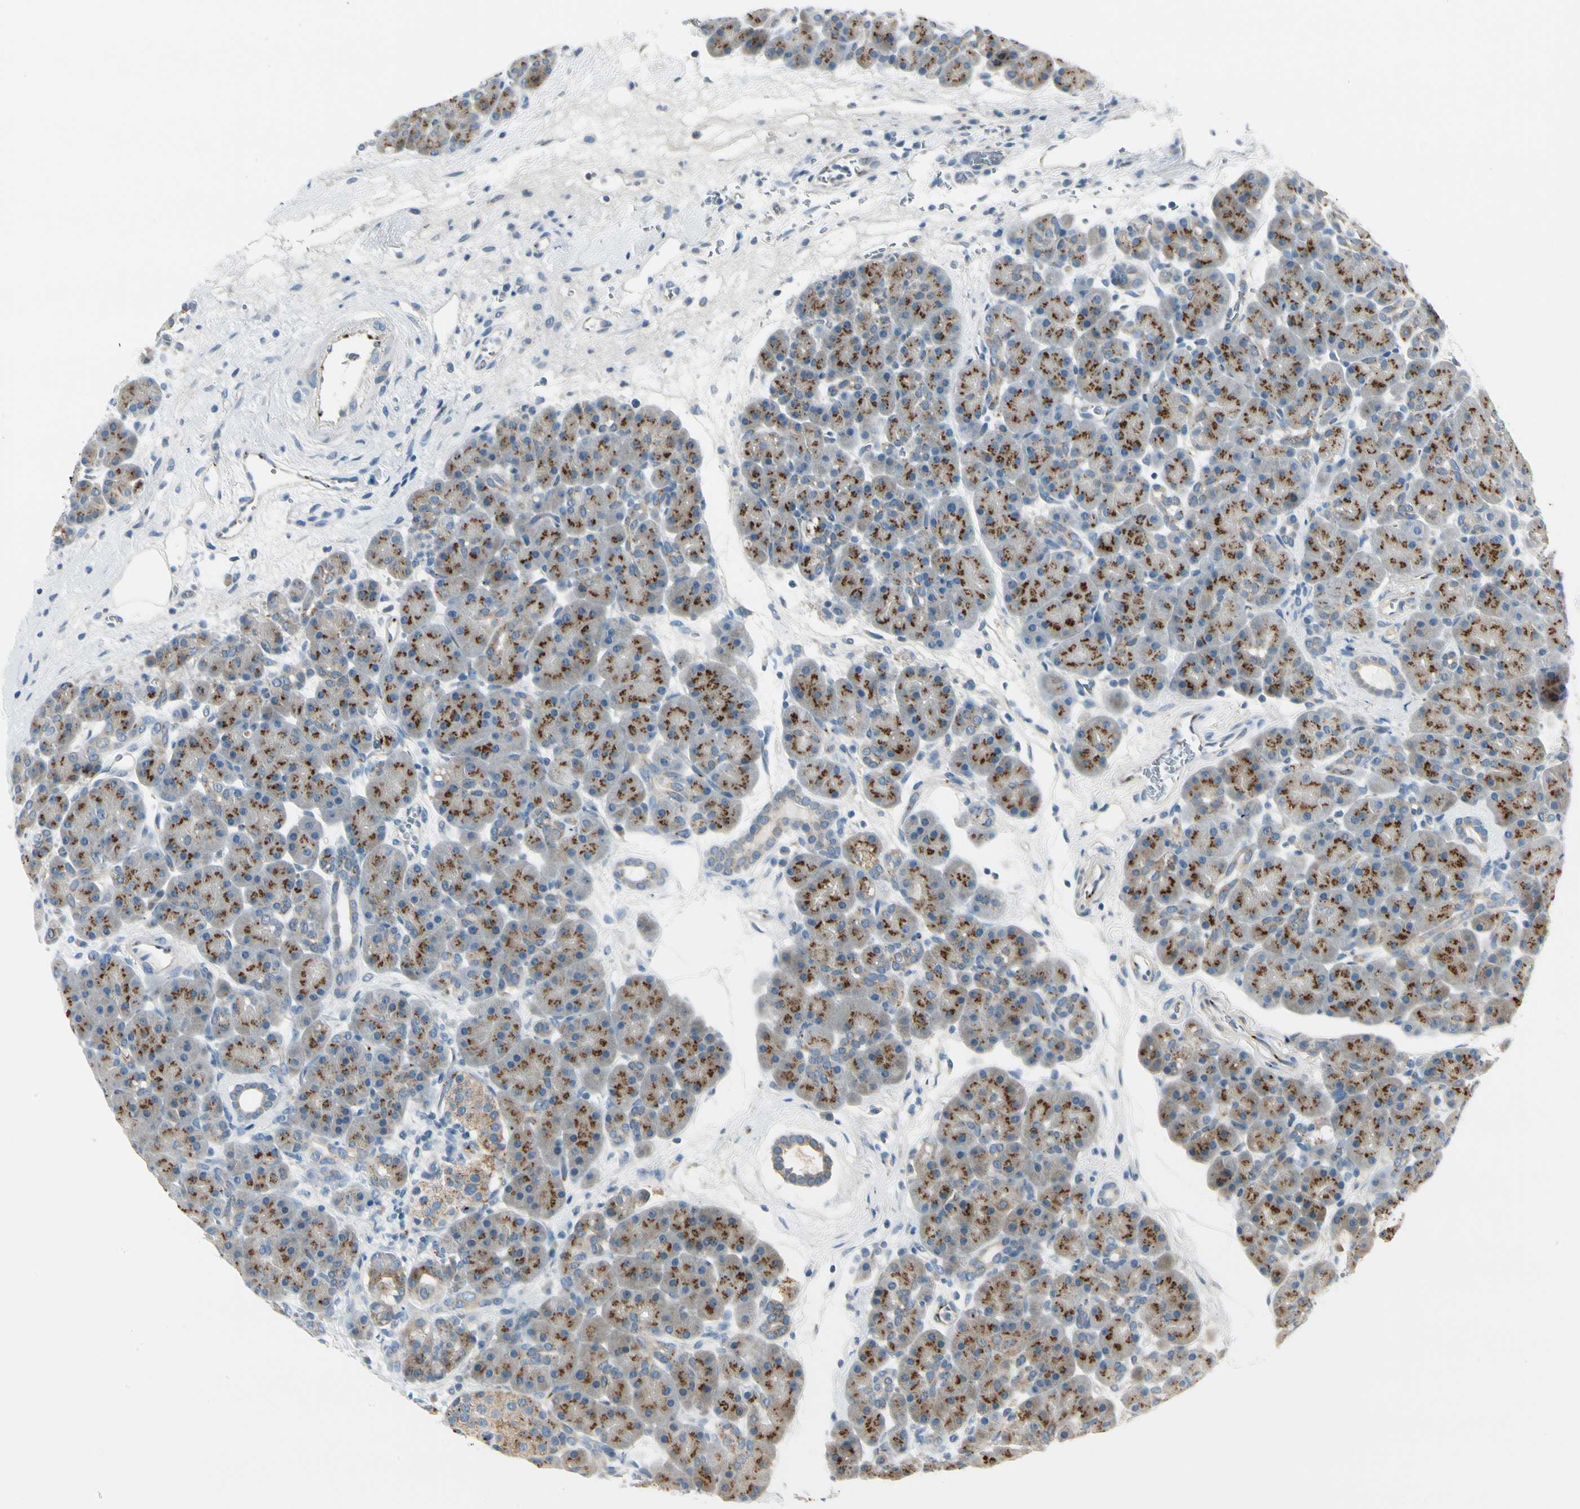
{"staining": {"intensity": "moderate", "quantity": ">75%", "location": "cytoplasmic/membranous"}, "tissue": "pancreas", "cell_type": "Exocrine glandular cells", "image_type": "normal", "snomed": [{"axis": "morphology", "description": "Normal tissue, NOS"}, {"axis": "topography", "description": "Pancreas"}], "caption": "Protein staining shows moderate cytoplasmic/membranous staining in about >75% of exocrine glandular cells in unremarkable pancreas. Using DAB (3,3'-diaminobenzidine) (brown) and hematoxylin (blue) stains, captured at high magnification using brightfield microscopy.", "gene": "MANSC1", "patient": {"sex": "male", "age": 66}}